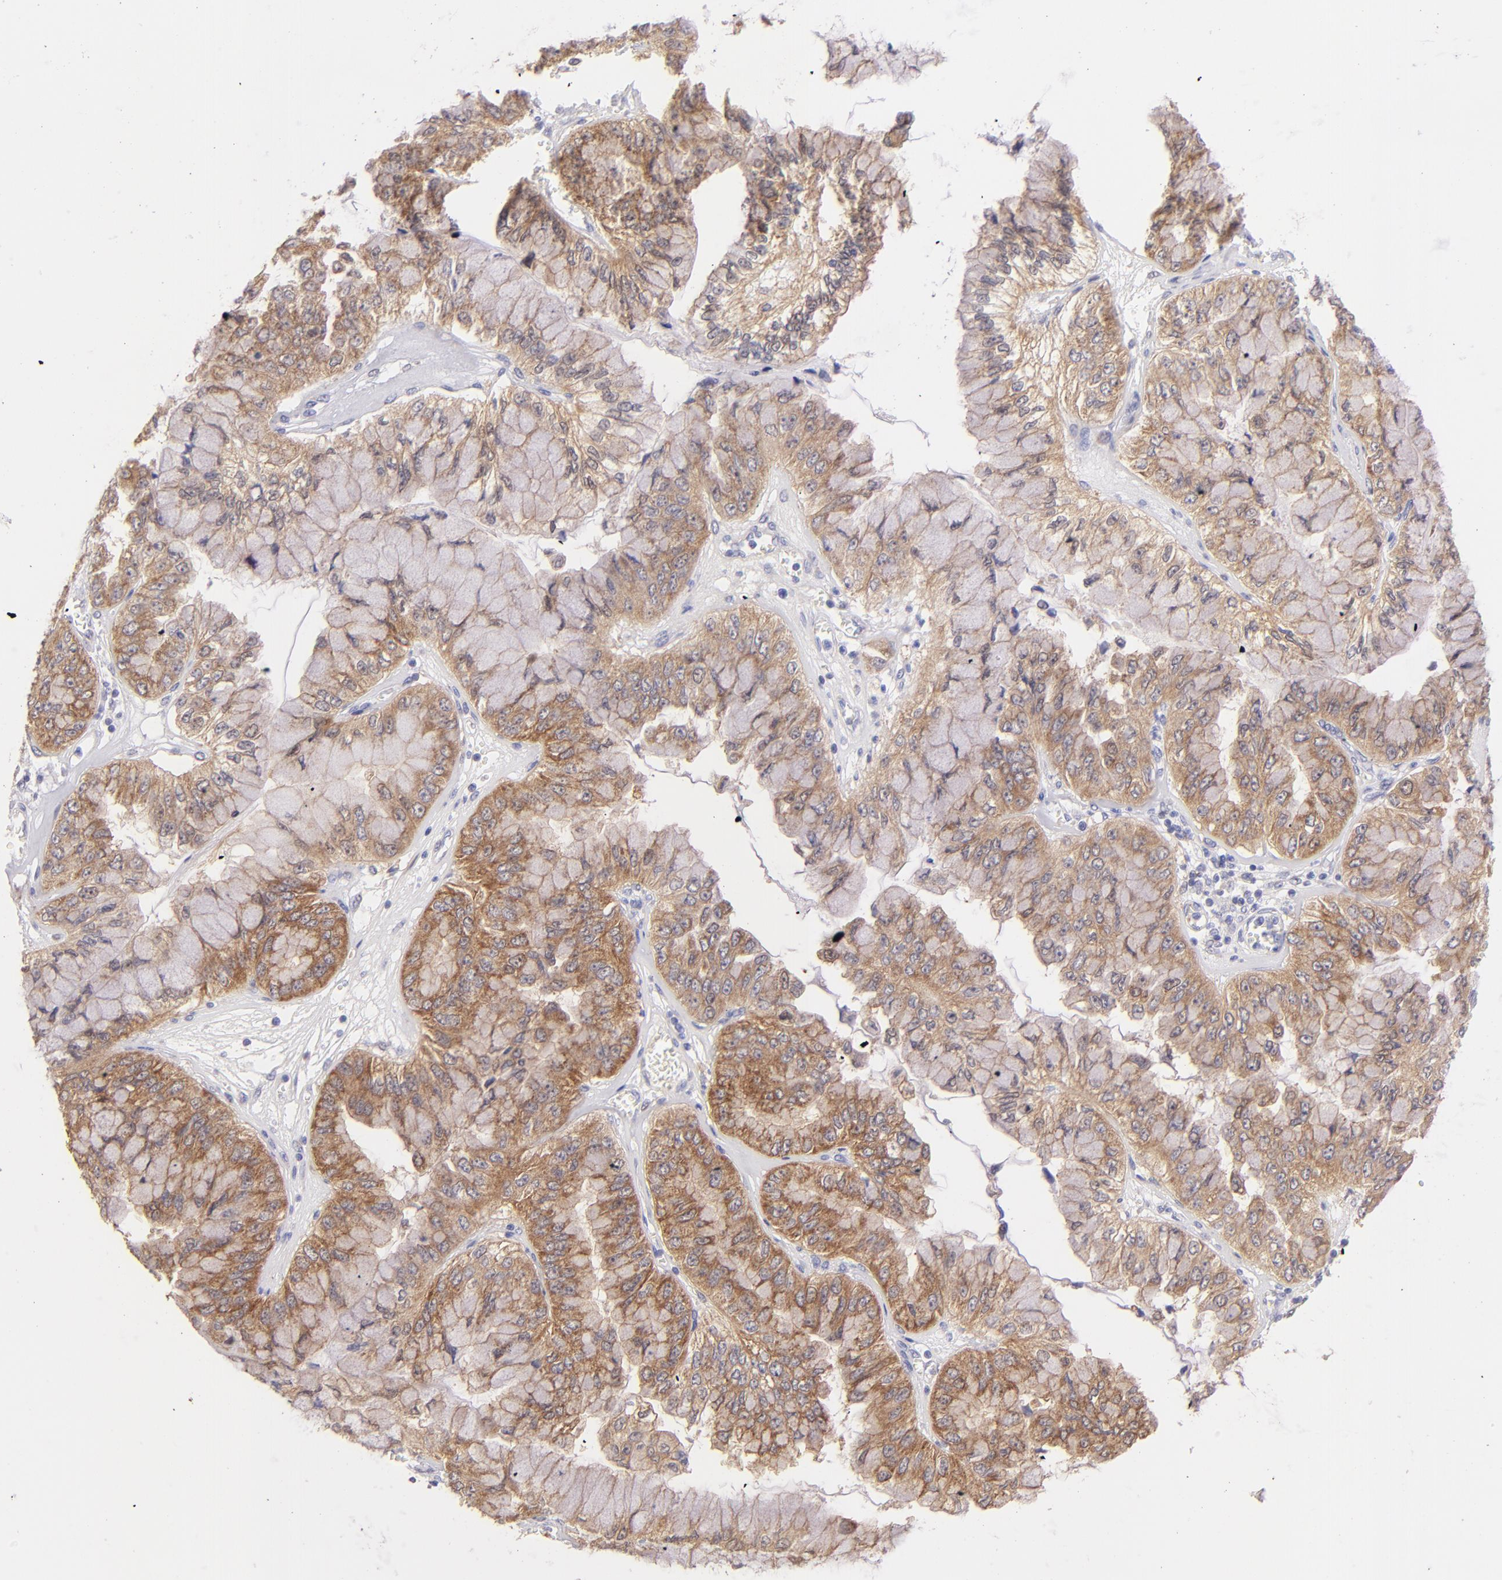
{"staining": {"intensity": "moderate", "quantity": ">75%", "location": "cytoplasmic/membranous"}, "tissue": "liver cancer", "cell_type": "Tumor cells", "image_type": "cancer", "snomed": [{"axis": "morphology", "description": "Cholangiocarcinoma"}, {"axis": "topography", "description": "Liver"}], "caption": "Cholangiocarcinoma (liver) tissue reveals moderate cytoplasmic/membranous staining in about >75% of tumor cells", "gene": "SH2D4A", "patient": {"sex": "female", "age": 79}}